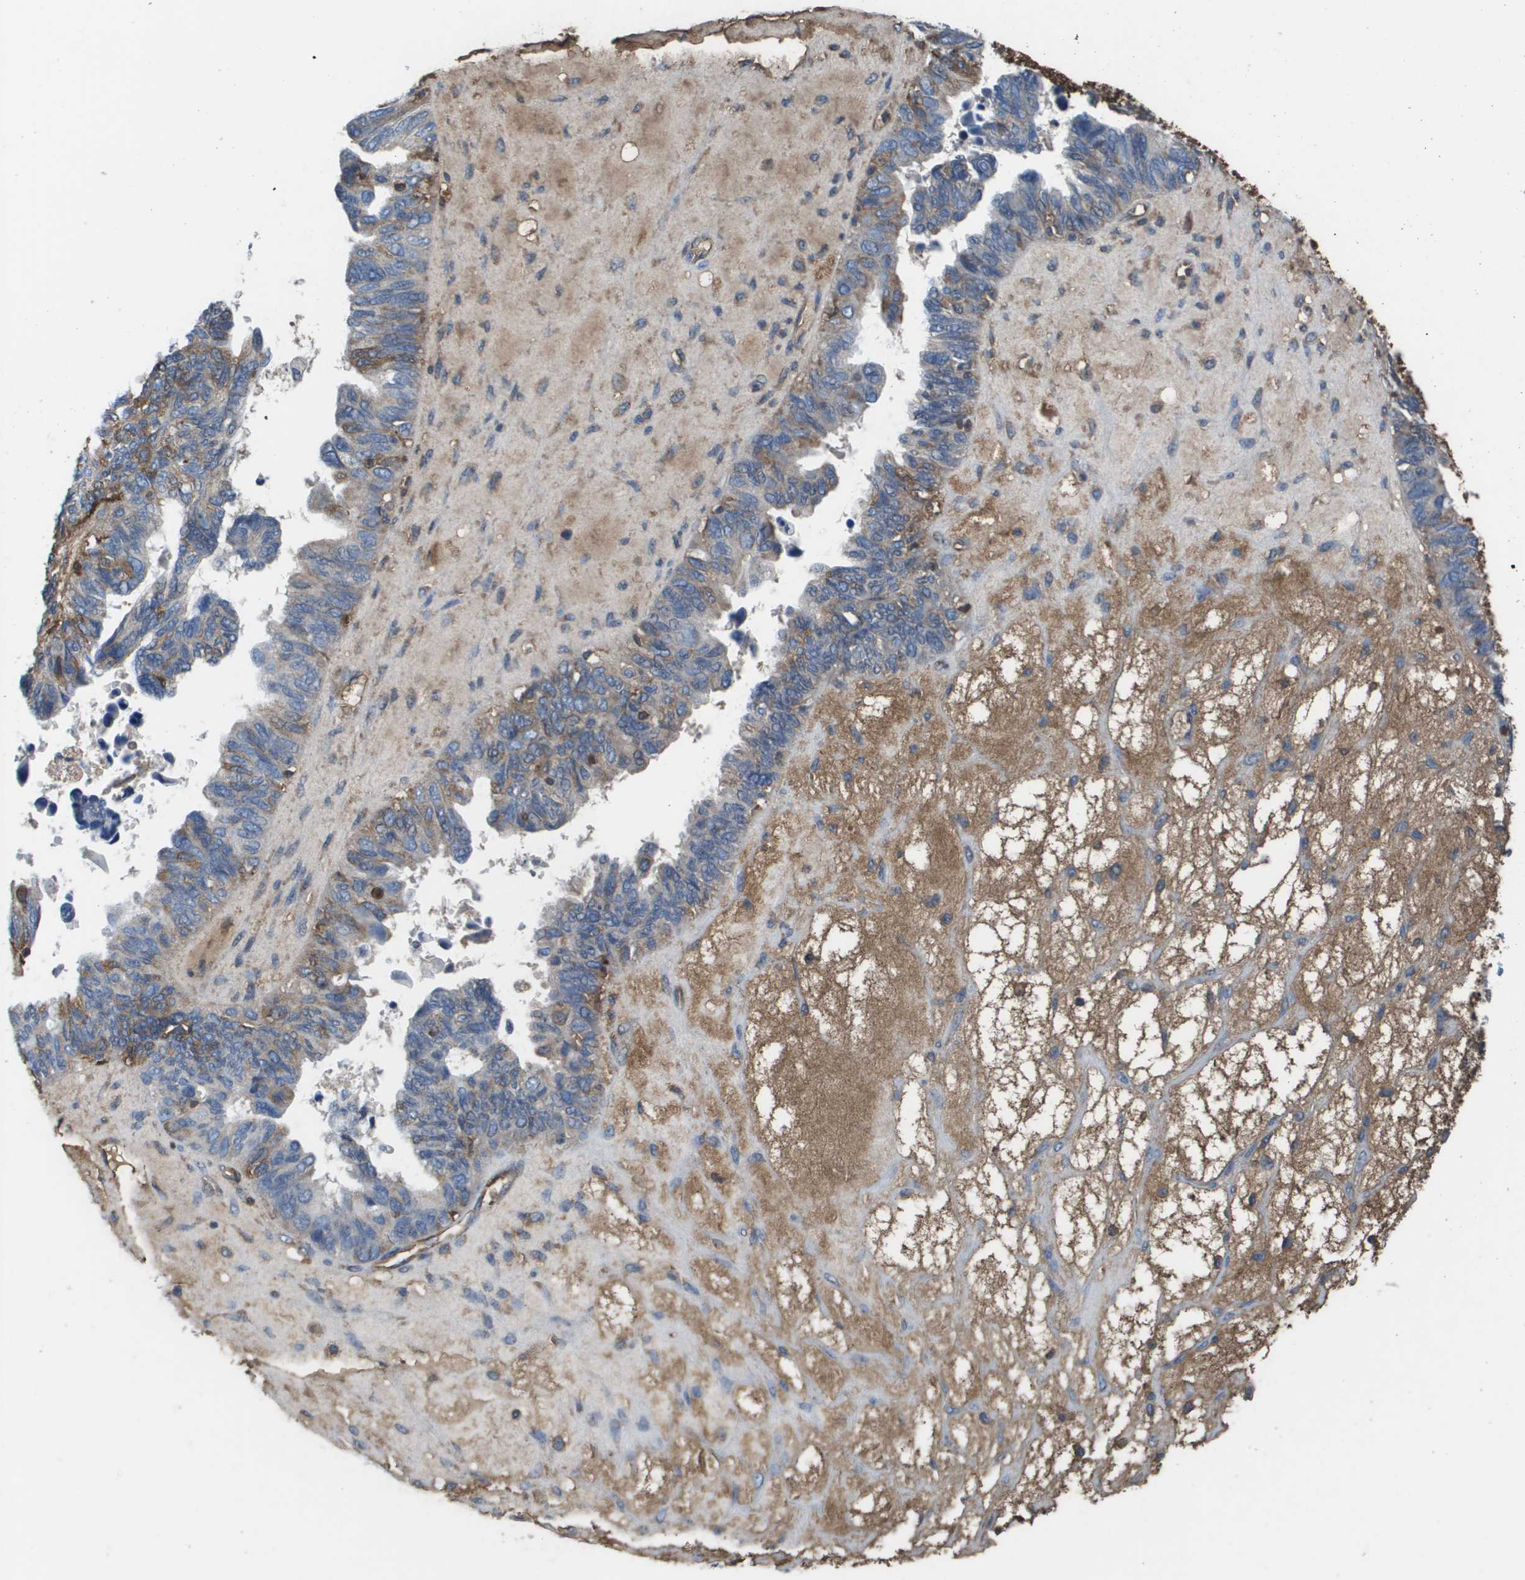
{"staining": {"intensity": "moderate", "quantity": "25%-75%", "location": "cytoplasmic/membranous"}, "tissue": "ovarian cancer", "cell_type": "Tumor cells", "image_type": "cancer", "snomed": [{"axis": "morphology", "description": "Cystadenocarcinoma, serous, NOS"}, {"axis": "topography", "description": "Ovary"}], "caption": "Immunohistochemistry (DAB) staining of ovarian cancer (serous cystadenocarcinoma) reveals moderate cytoplasmic/membranous protein positivity in approximately 25%-75% of tumor cells. Using DAB (3,3'-diaminobenzidine) (brown) and hematoxylin (blue) stains, captured at high magnification using brightfield microscopy.", "gene": "VTN", "patient": {"sex": "female", "age": 79}}